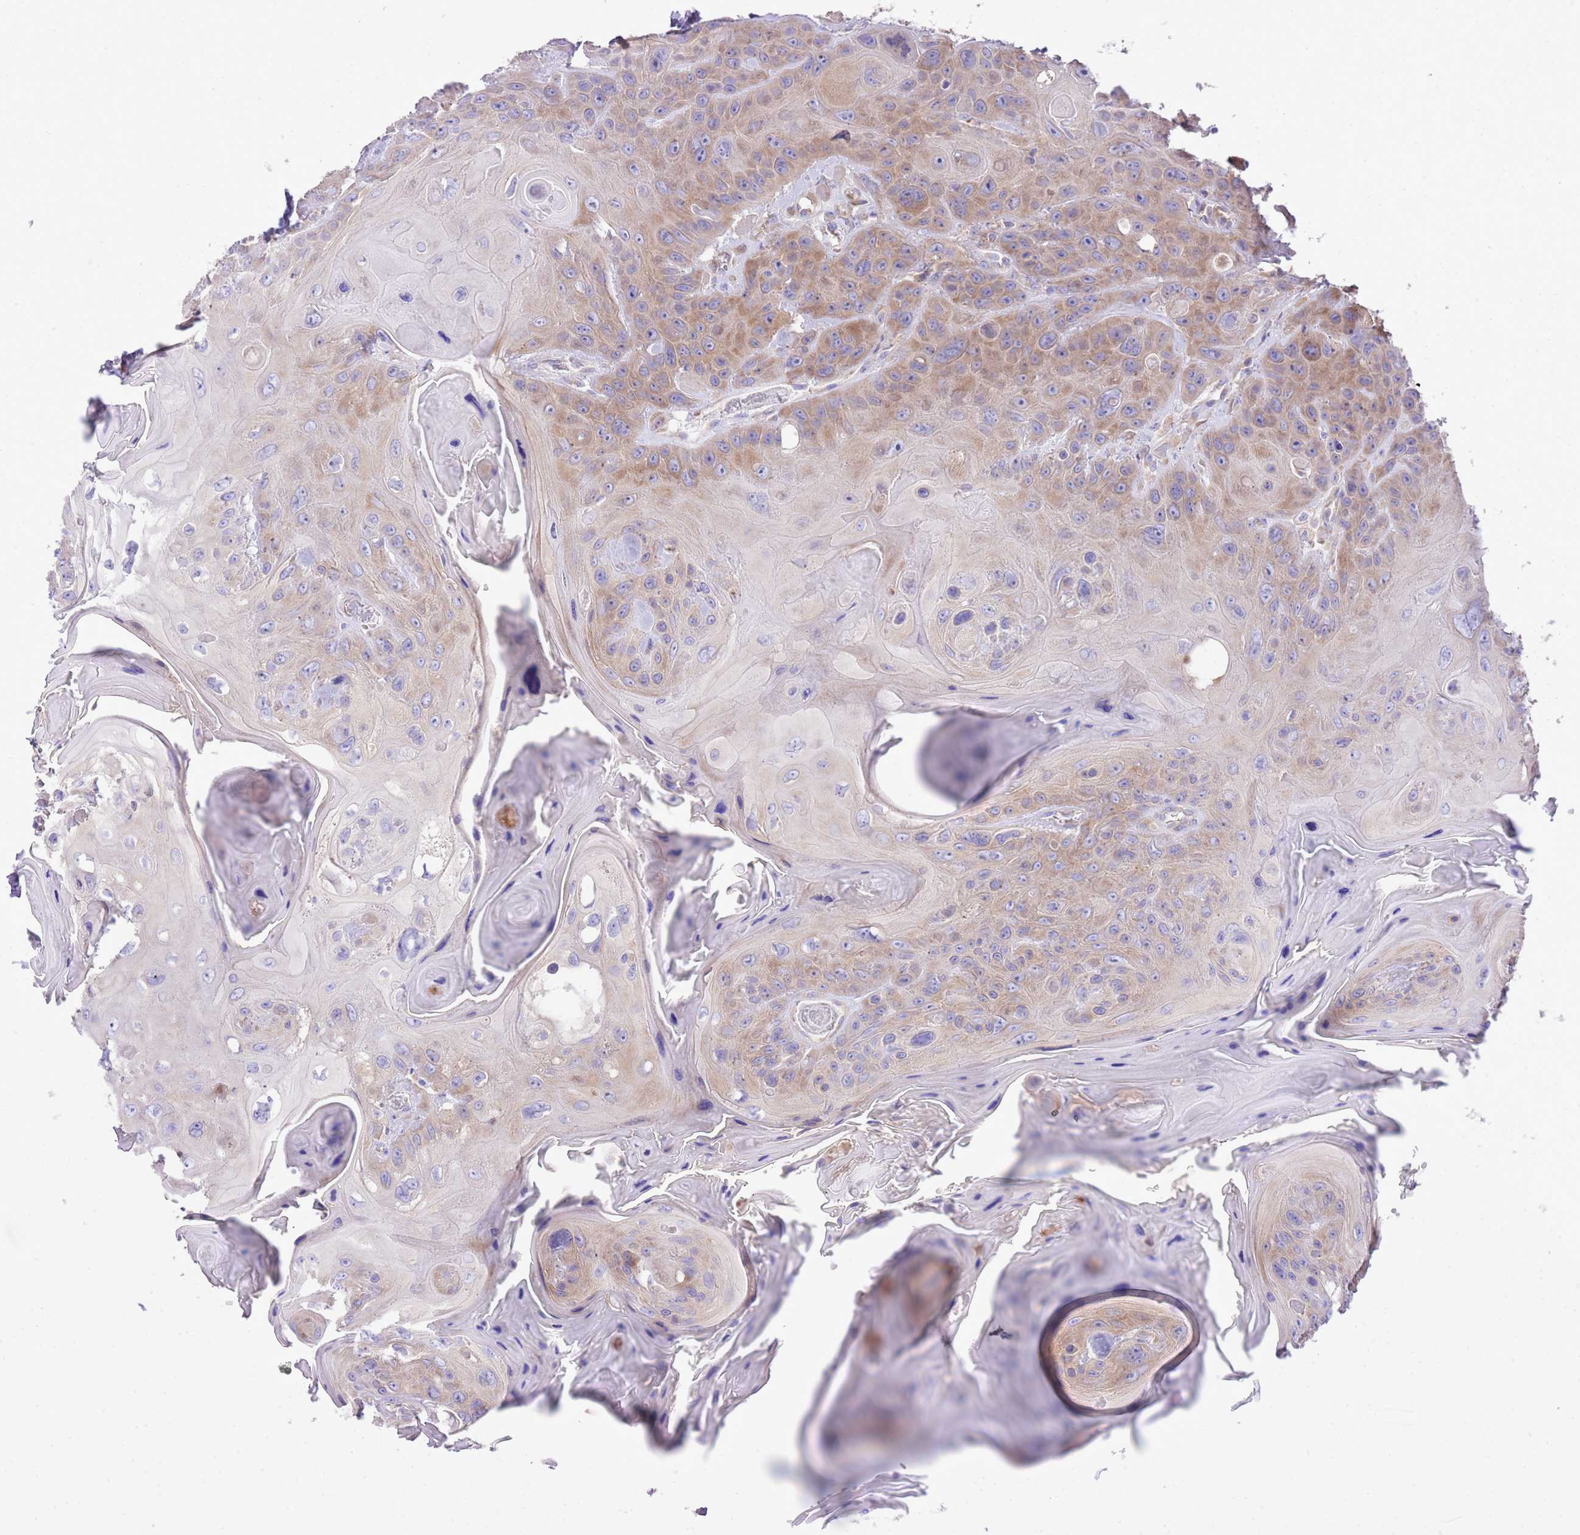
{"staining": {"intensity": "moderate", "quantity": "25%-75%", "location": "cytoplasmic/membranous"}, "tissue": "head and neck cancer", "cell_type": "Tumor cells", "image_type": "cancer", "snomed": [{"axis": "morphology", "description": "Squamous cell carcinoma, NOS"}, {"axis": "topography", "description": "Head-Neck"}], "caption": "There is medium levels of moderate cytoplasmic/membranous staining in tumor cells of head and neck cancer (squamous cell carcinoma), as demonstrated by immunohistochemical staining (brown color).", "gene": "RPS10", "patient": {"sex": "female", "age": 59}}